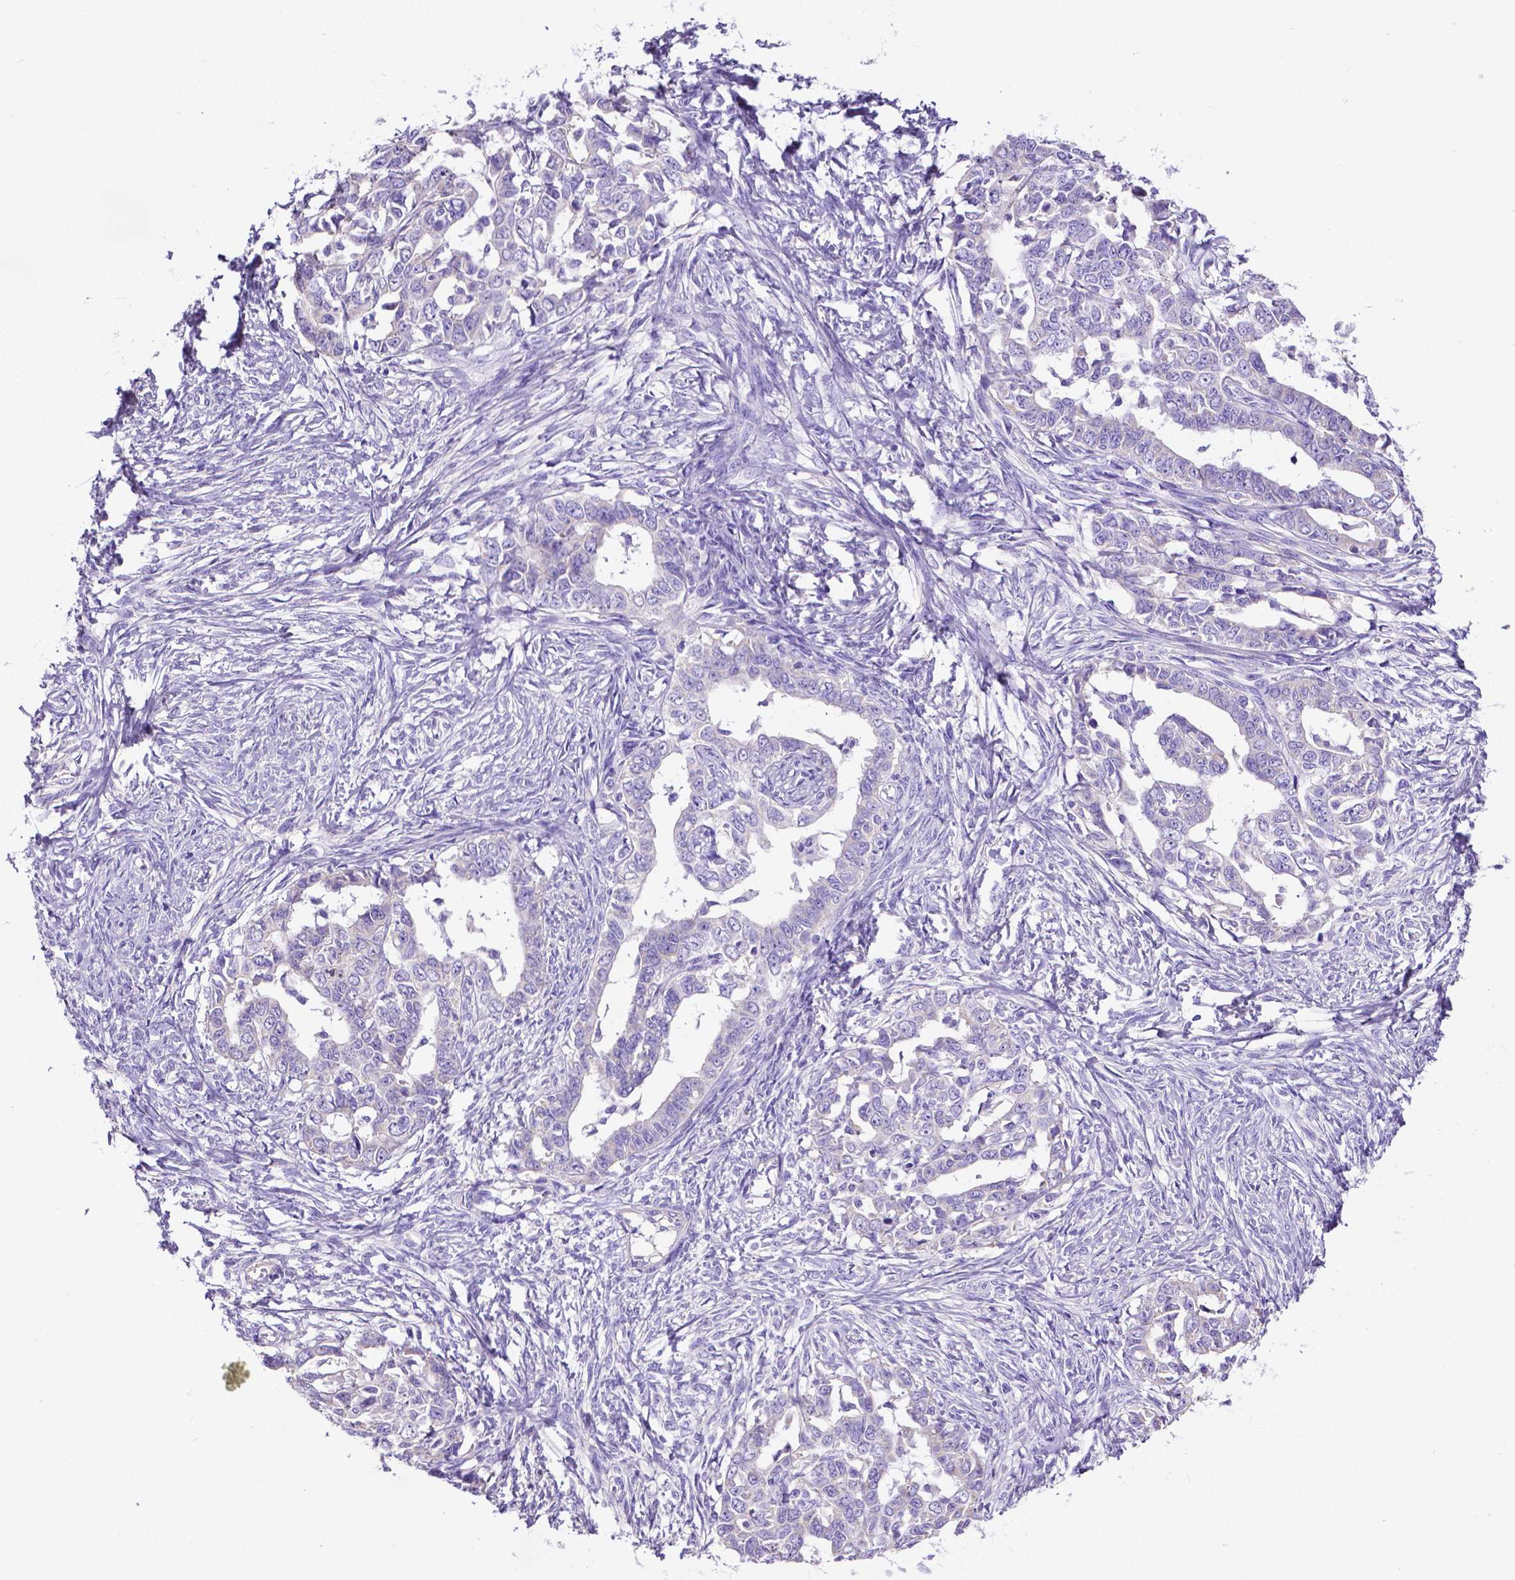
{"staining": {"intensity": "negative", "quantity": "none", "location": "none"}, "tissue": "ovarian cancer", "cell_type": "Tumor cells", "image_type": "cancer", "snomed": [{"axis": "morphology", "description": "Cystadenocarcinoma, serous, NOS"}, {"axis": "topography", "description": "Ovary"}], "caption": "DAB immunohistochemical staining of human ovarian cancer (serous cystadenocarcinoma) shows no significant expression in tumor cells. Brightfield microscopy of immunohistochemistry stained with DAB (3,3'-diaminobenzidine) (brown) and hematoxylin (blue), captured at high magnification.", "gene": "MMP9", "patient": {"sex": "female", "age": 69}}